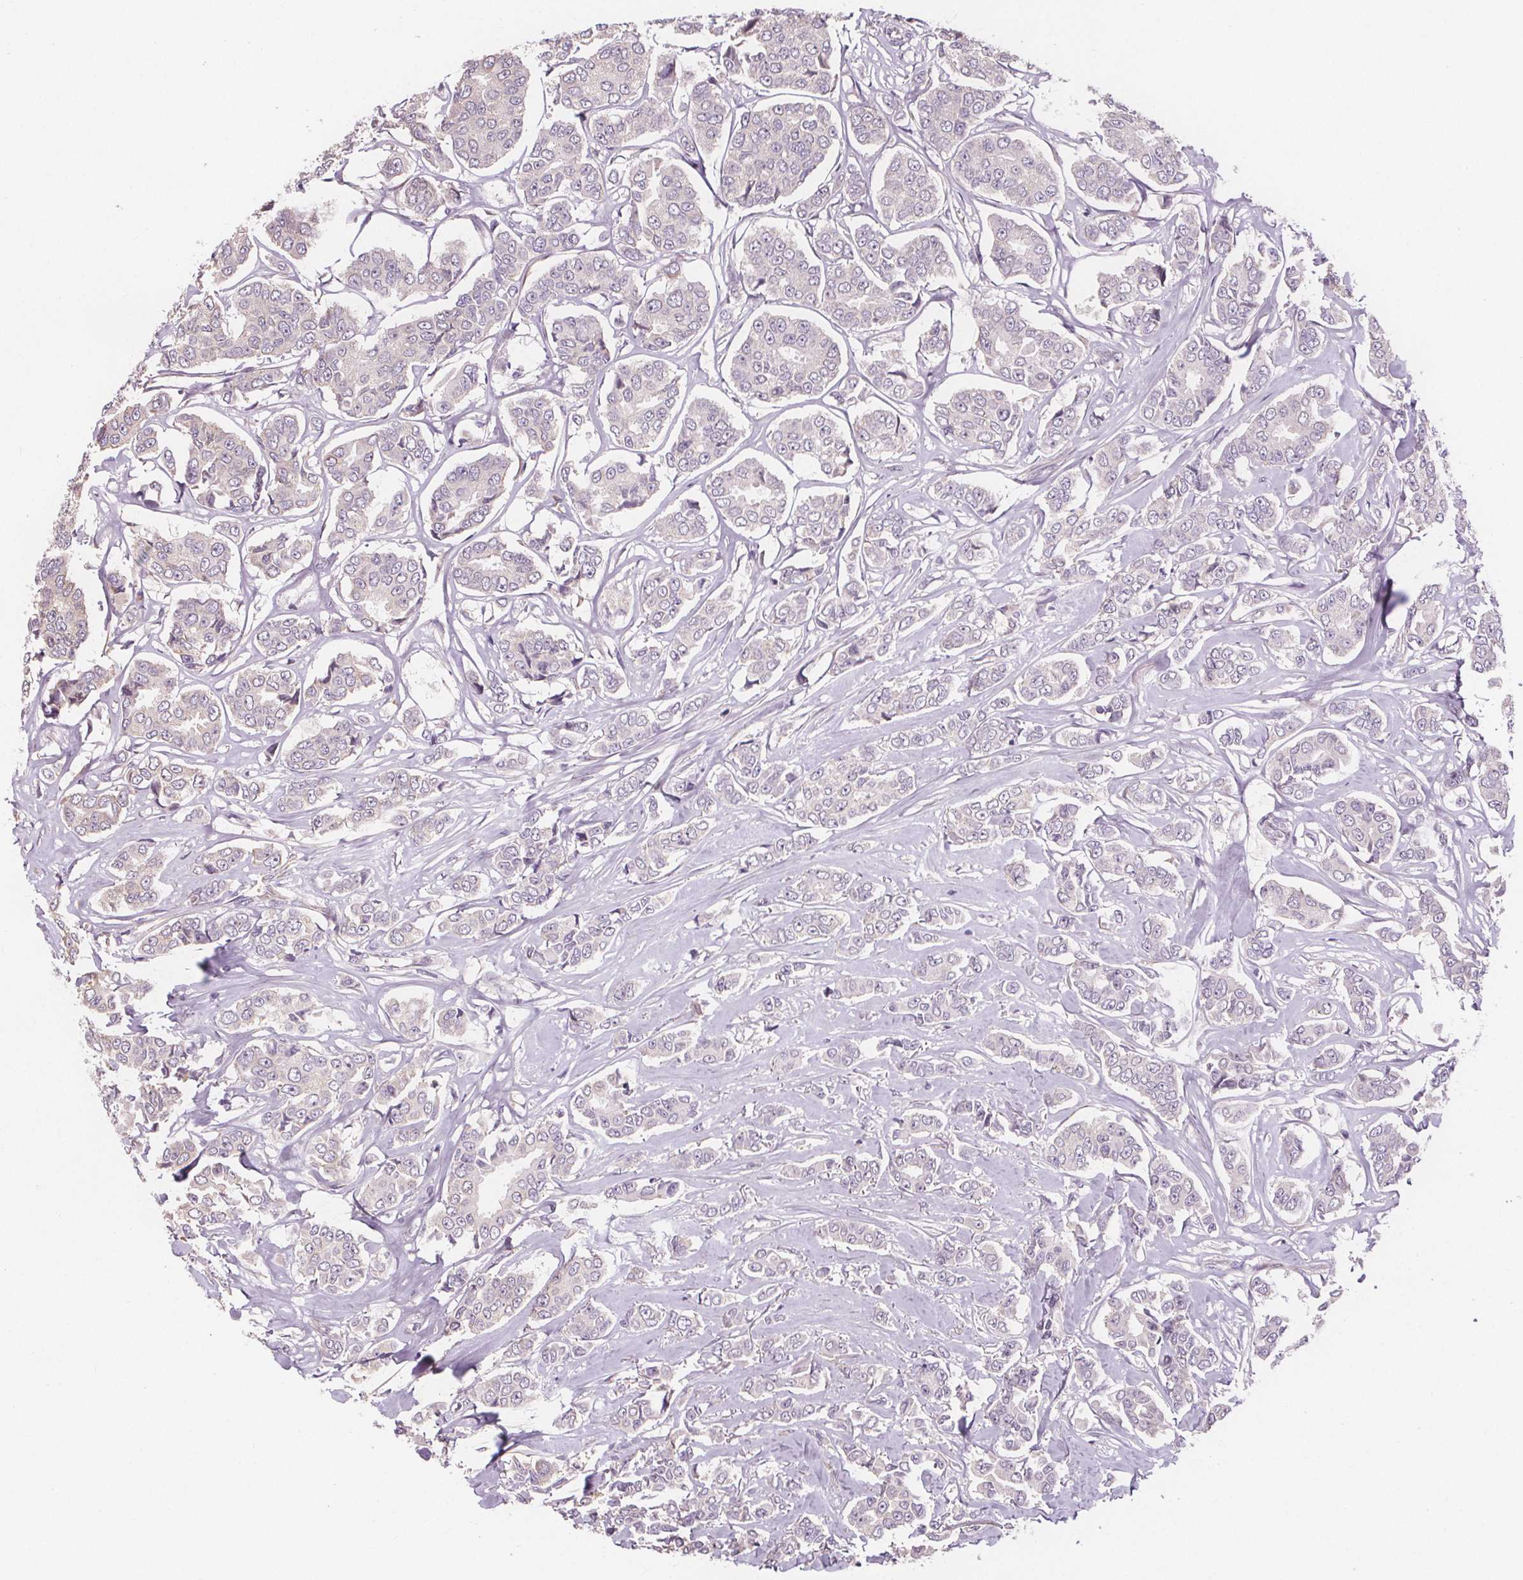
{"staining": {"intensity": "negative", "quantity": "none", "location": "none"}, "tissue": "breast cancer", "cell_type": "Tumor cells", "image_type": "cancer", "snomed": [{"axis": "morphology", "description": "Duct carcinoma"}, {"axis": "topography", "description": "Breast"}], "caption": "Protein analysis of breast cancer (intraductal carcinoma) displays no significant positivity in tumor cells.", "gene": "TMEM80", "patient": {"sex": "female", "age": 94}}